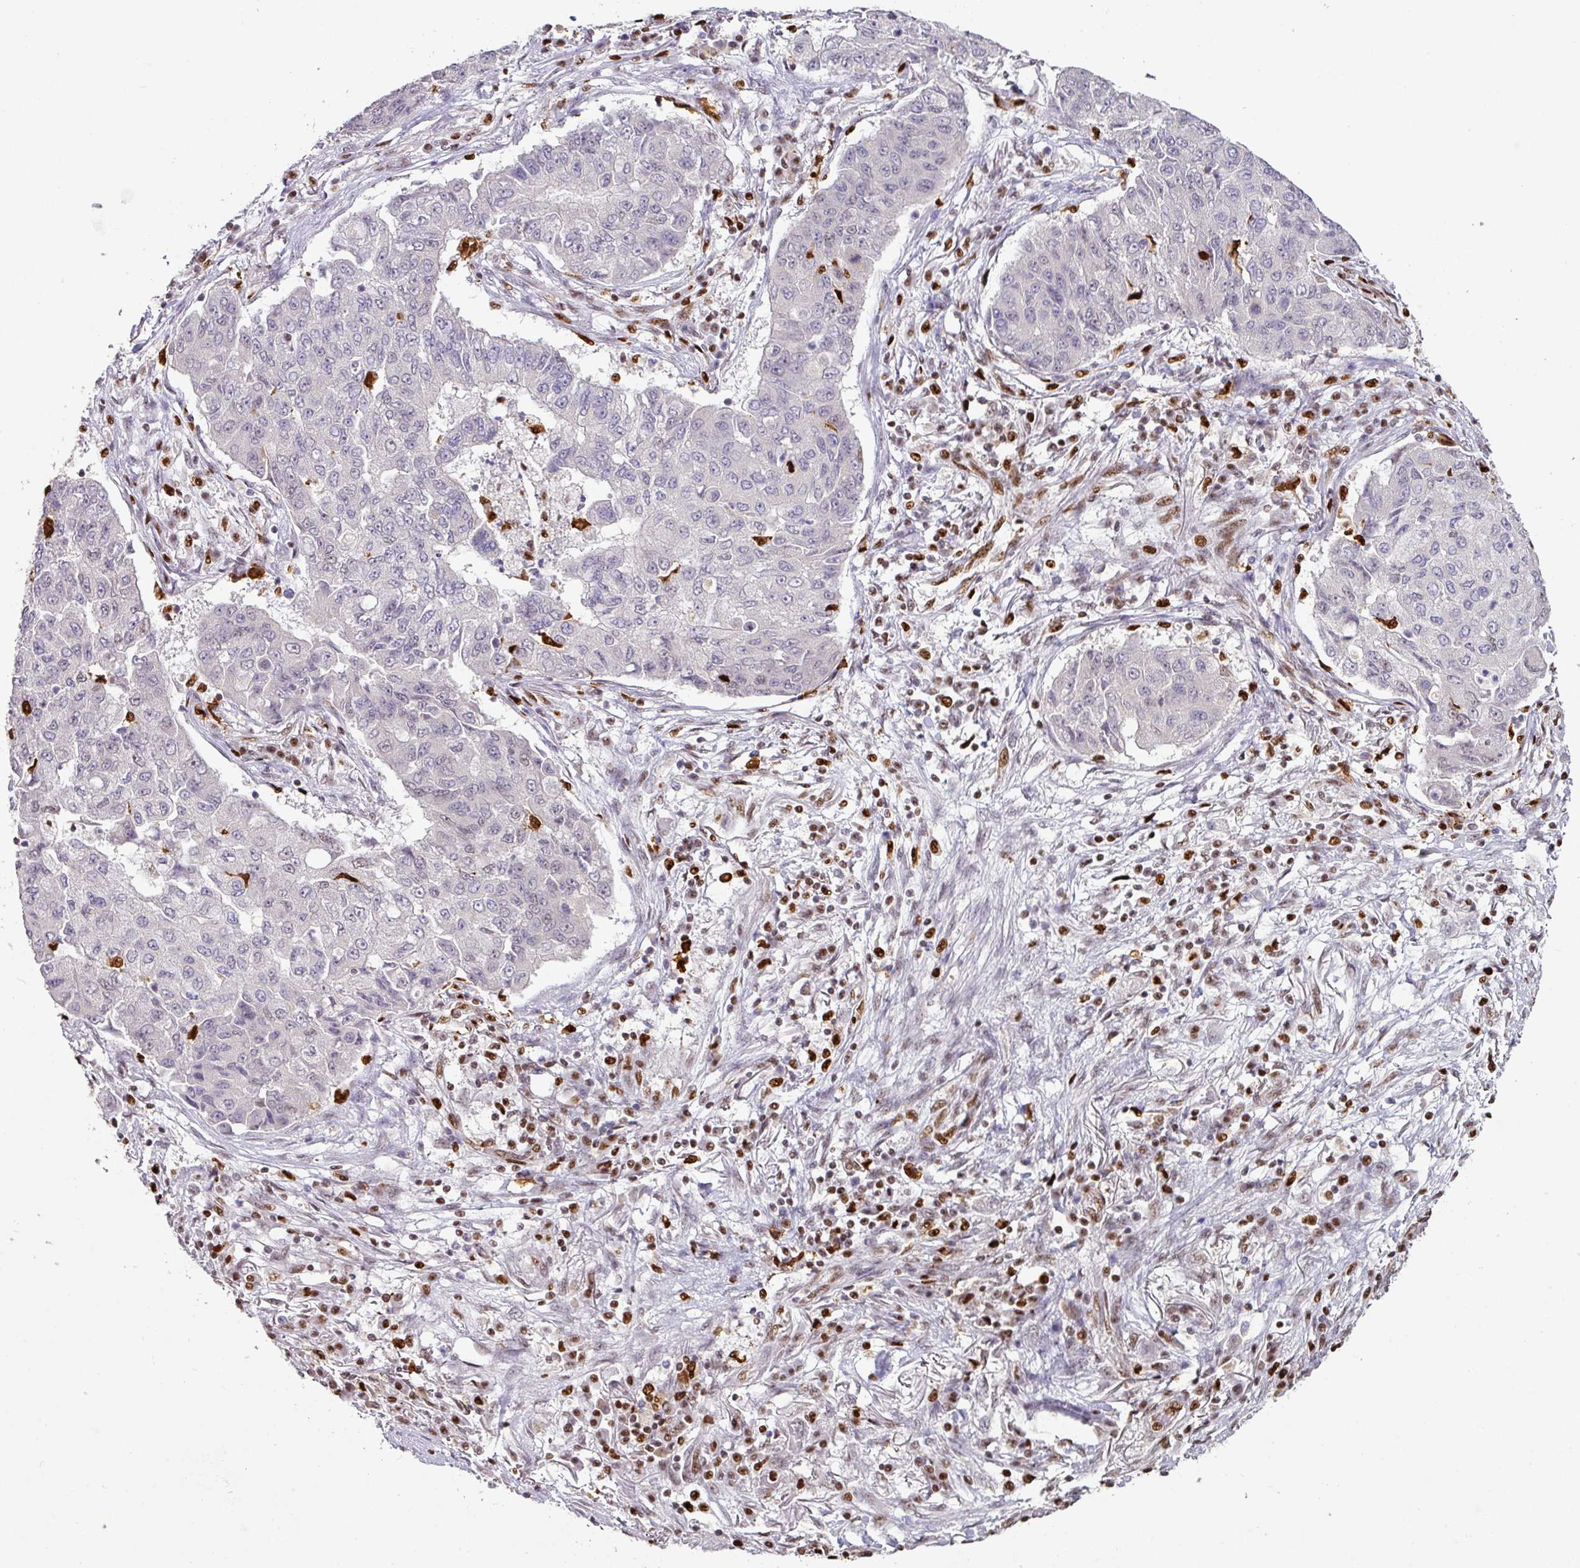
{"staining": {"intensity": "negative", "quantity": "none", "location": "none"}, "tissue": "lung cancer", "cell_type": "Tumor cells", "image_type": "cancer", "snomed": [{"axis": "morphology", "description": "Squamous cell carcinoma, NOS"}, {"axis": "topography", "description": "Lung"}], "caption": "This histopathology image is of lung squamous cell carcinoma stained with immunohistochemistry to label a protein in brown with the nuclei are counter-stained blue. There is no staining in tumor cells.", "gene": "SAMHD1", "patient": {"sex": "male", "age": 74}}